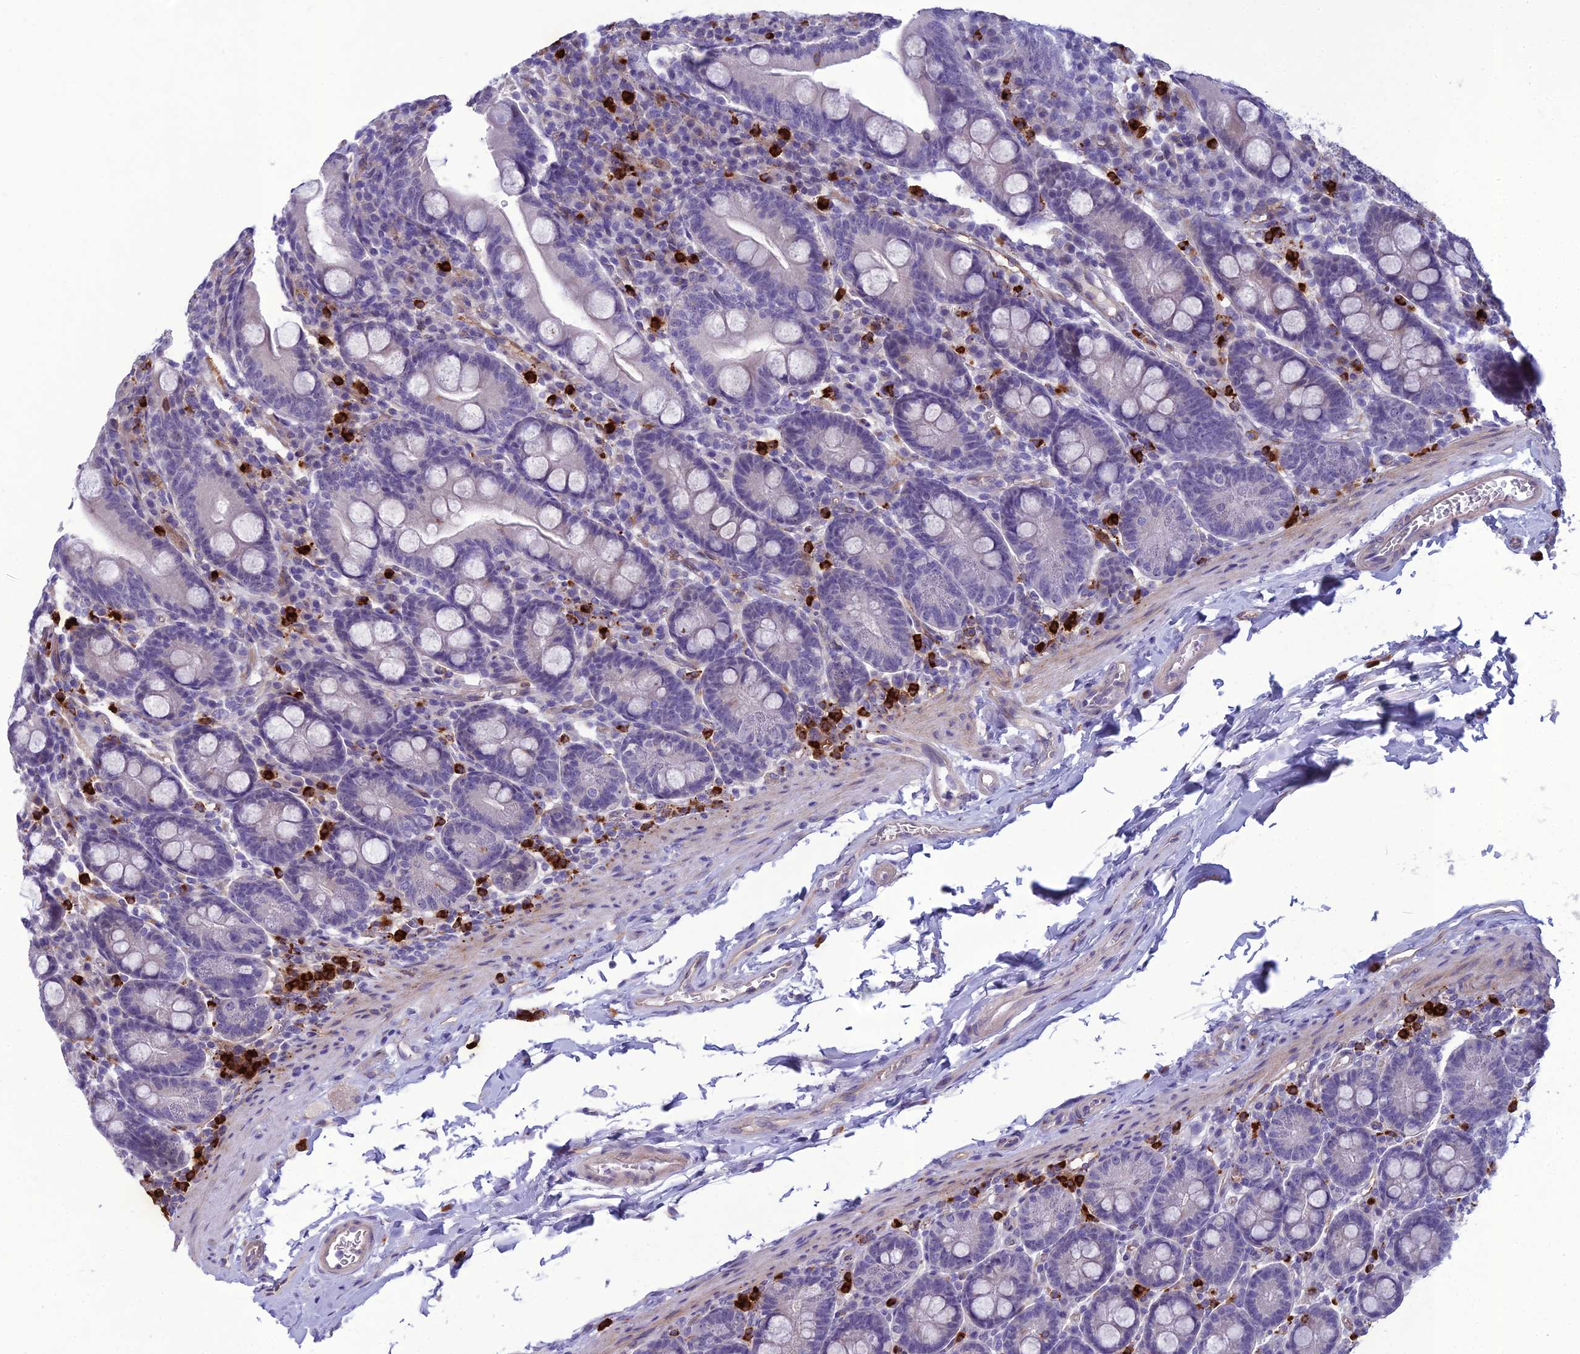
{"staining": {"intensity": "negative", "quantity": "none", "location": "none"}, "tissue": "duodenum", "cell_type": "Glandular cells", "image_type": "normal", "snomed": [{"axis": "morphology", "description": "Normal tissue, NOS"}, {"axis": "topography", "description": "Duodenum"}], "caption": "IHC histopathology image of benign human duodenum stained for a protein (brown), which exhibits no positivity in glandular cells. Brightfield microscopy of immunohistochemistry (IHC) stained with DAB (brown) and hematoxylin (blue), captured at high magnification.", "gene": "BBS7", "patient": {"sex": "male", "age": 35}}